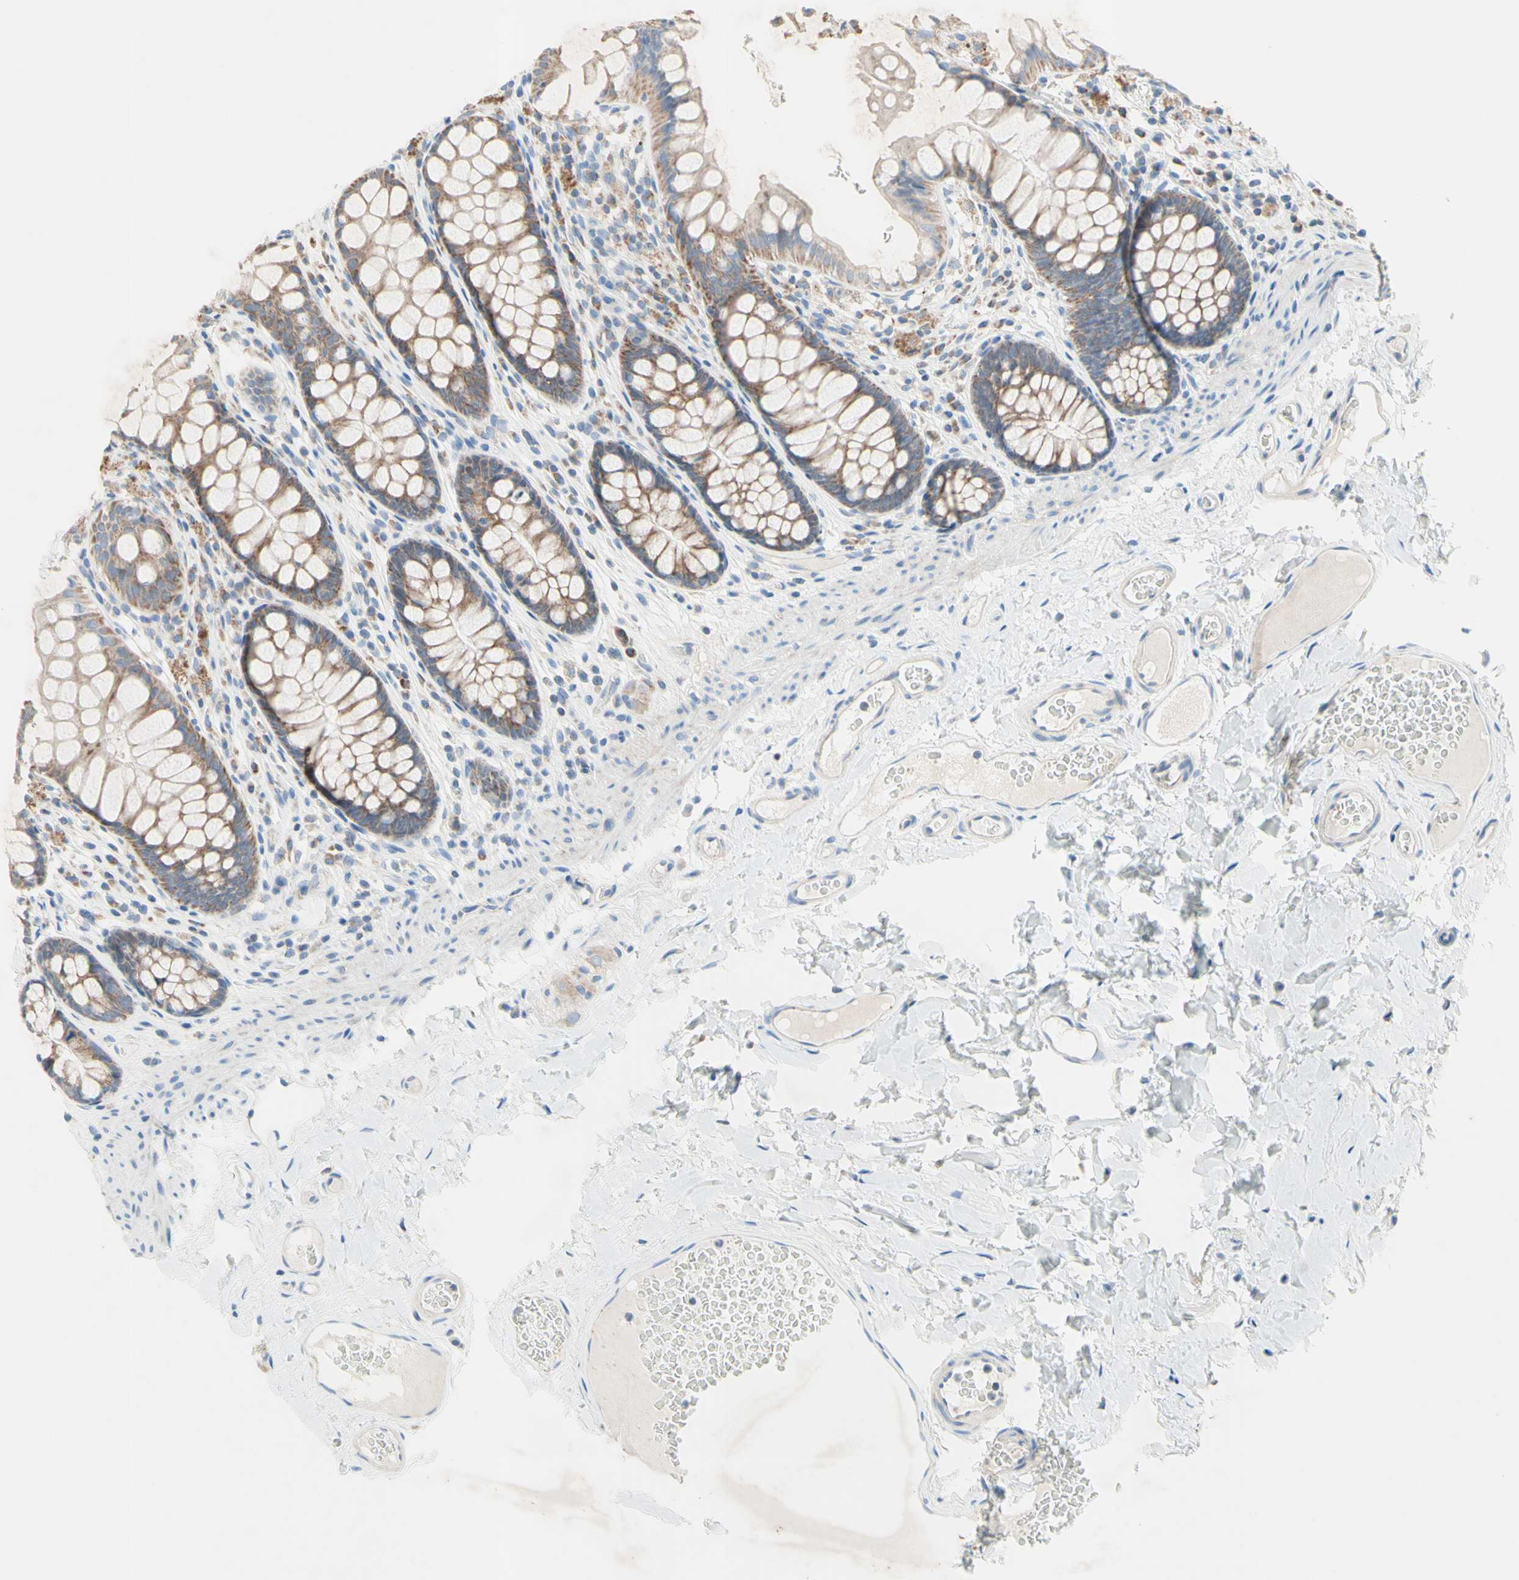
{"staining": {"intensity": "negative", "quantity": "none", "location": "none"}, "tissue": "colon", "cell_type": "Endothelial cells", "image_type": "normal", "snomed": [{"axis": "morphology", "description": "Normal tissue, NOS"}, {"axis": "topography", "description": "Colon"}], "caption": "Immunohistochemical staining of benign colon shows no significant expression in endothelial cells. (IHC, brightfield microscopy, high magnification).", "gene": "MFF", "patient": {"sex": "female", "age": 55}}